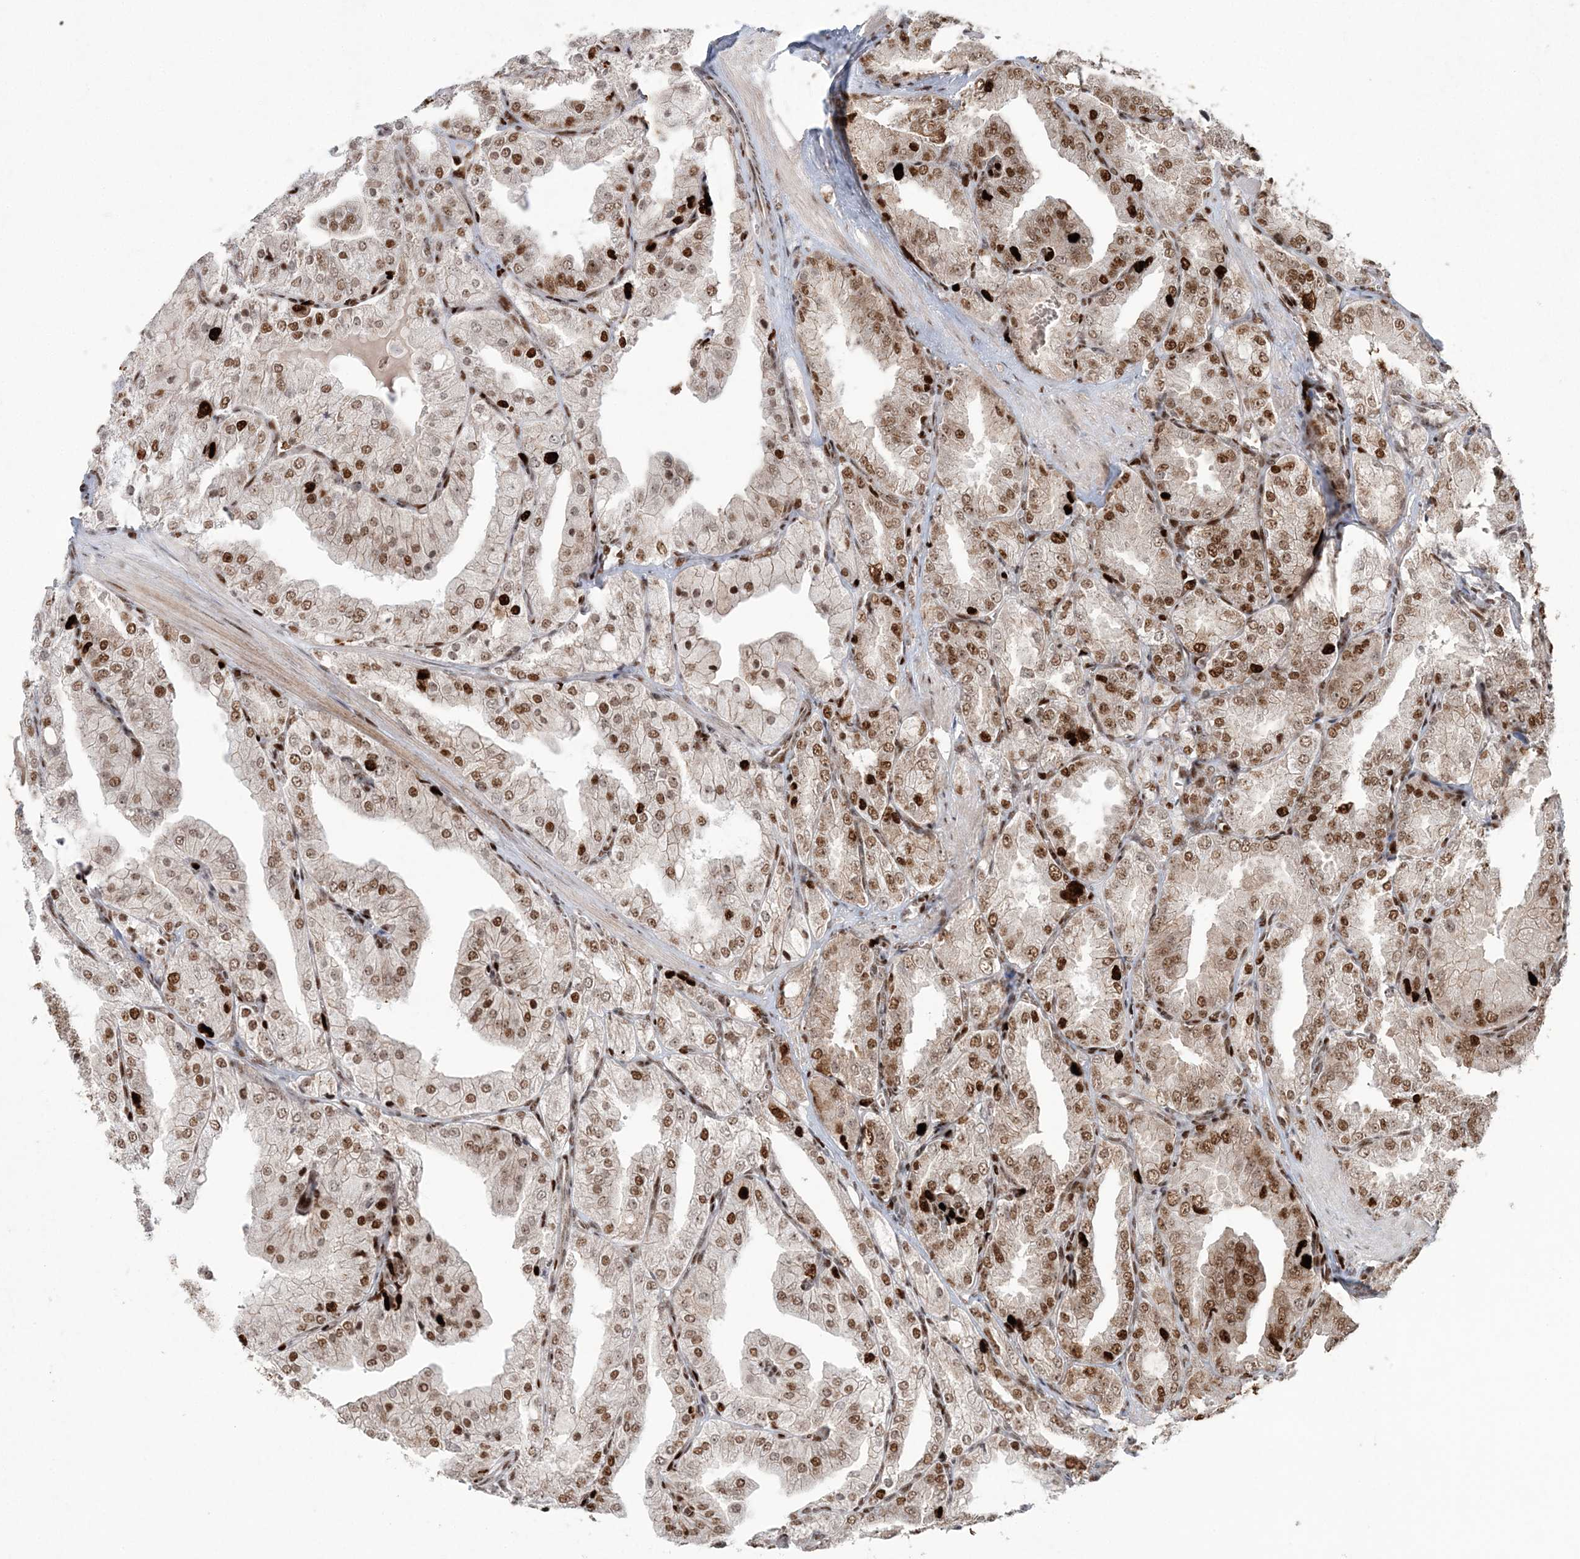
{"staining": {"intensity": "moderate", "quantity": ">75%", "location": "nuclear"}, "tissue": "prostate cancer", "cell_type": "Tumor cells", "image_type": "cancer", "snomed": [{"axis": "morphology", "description": "Adenocarcinoma, High grade"}, {"axis": "topography", "description": "Prostate"}], "caption": "This histopathology image demonstrates IHC staining of adenocarcinoma (high-grade) (prostate), with medium moderate nuclear positivity in approximately >75% of tumor cells.", "gene": "LIG1", "patient": {"sex": "male", "age": 50}}